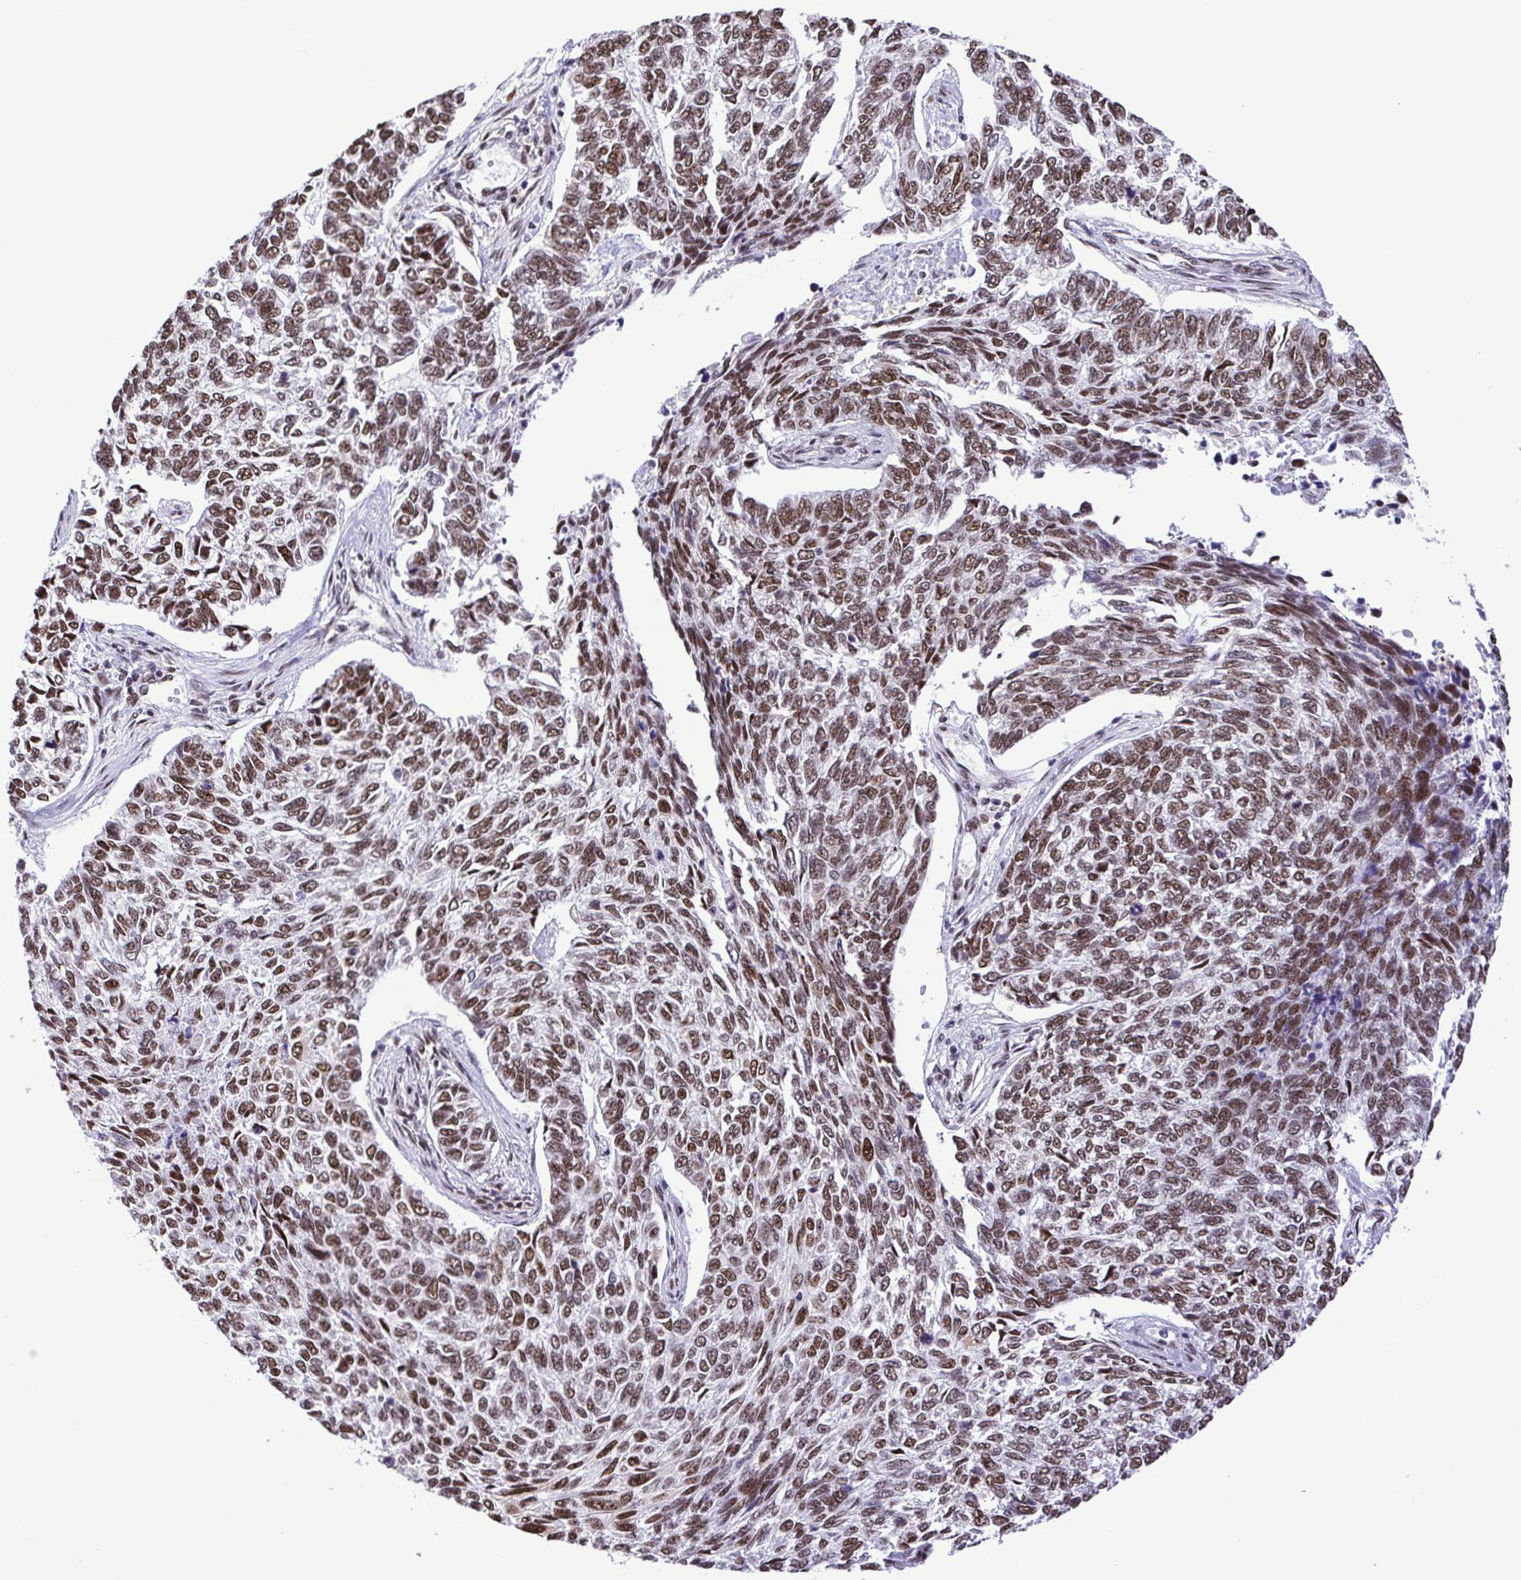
{"staining": {"intensity": "moderate", "quantity": ">75%", "location": "nuclear"}, "tissue": "skin cancer", "cell_type": "Tumor cells", "image_type": "cancer", "snomed": [{"axis": "morphology", "description": "Basal cell carcinoma"}, {"axis": "topography", "description": "Skin"}], "caption": "This image displays immunohistochemistry staining of skin cancer (basal cell carcinoma), with medium moderate nuclear staining in approximately >75% of tumor cells.", "gene": "TRIM28", "patient": {"sex": "female", "age": 65}}